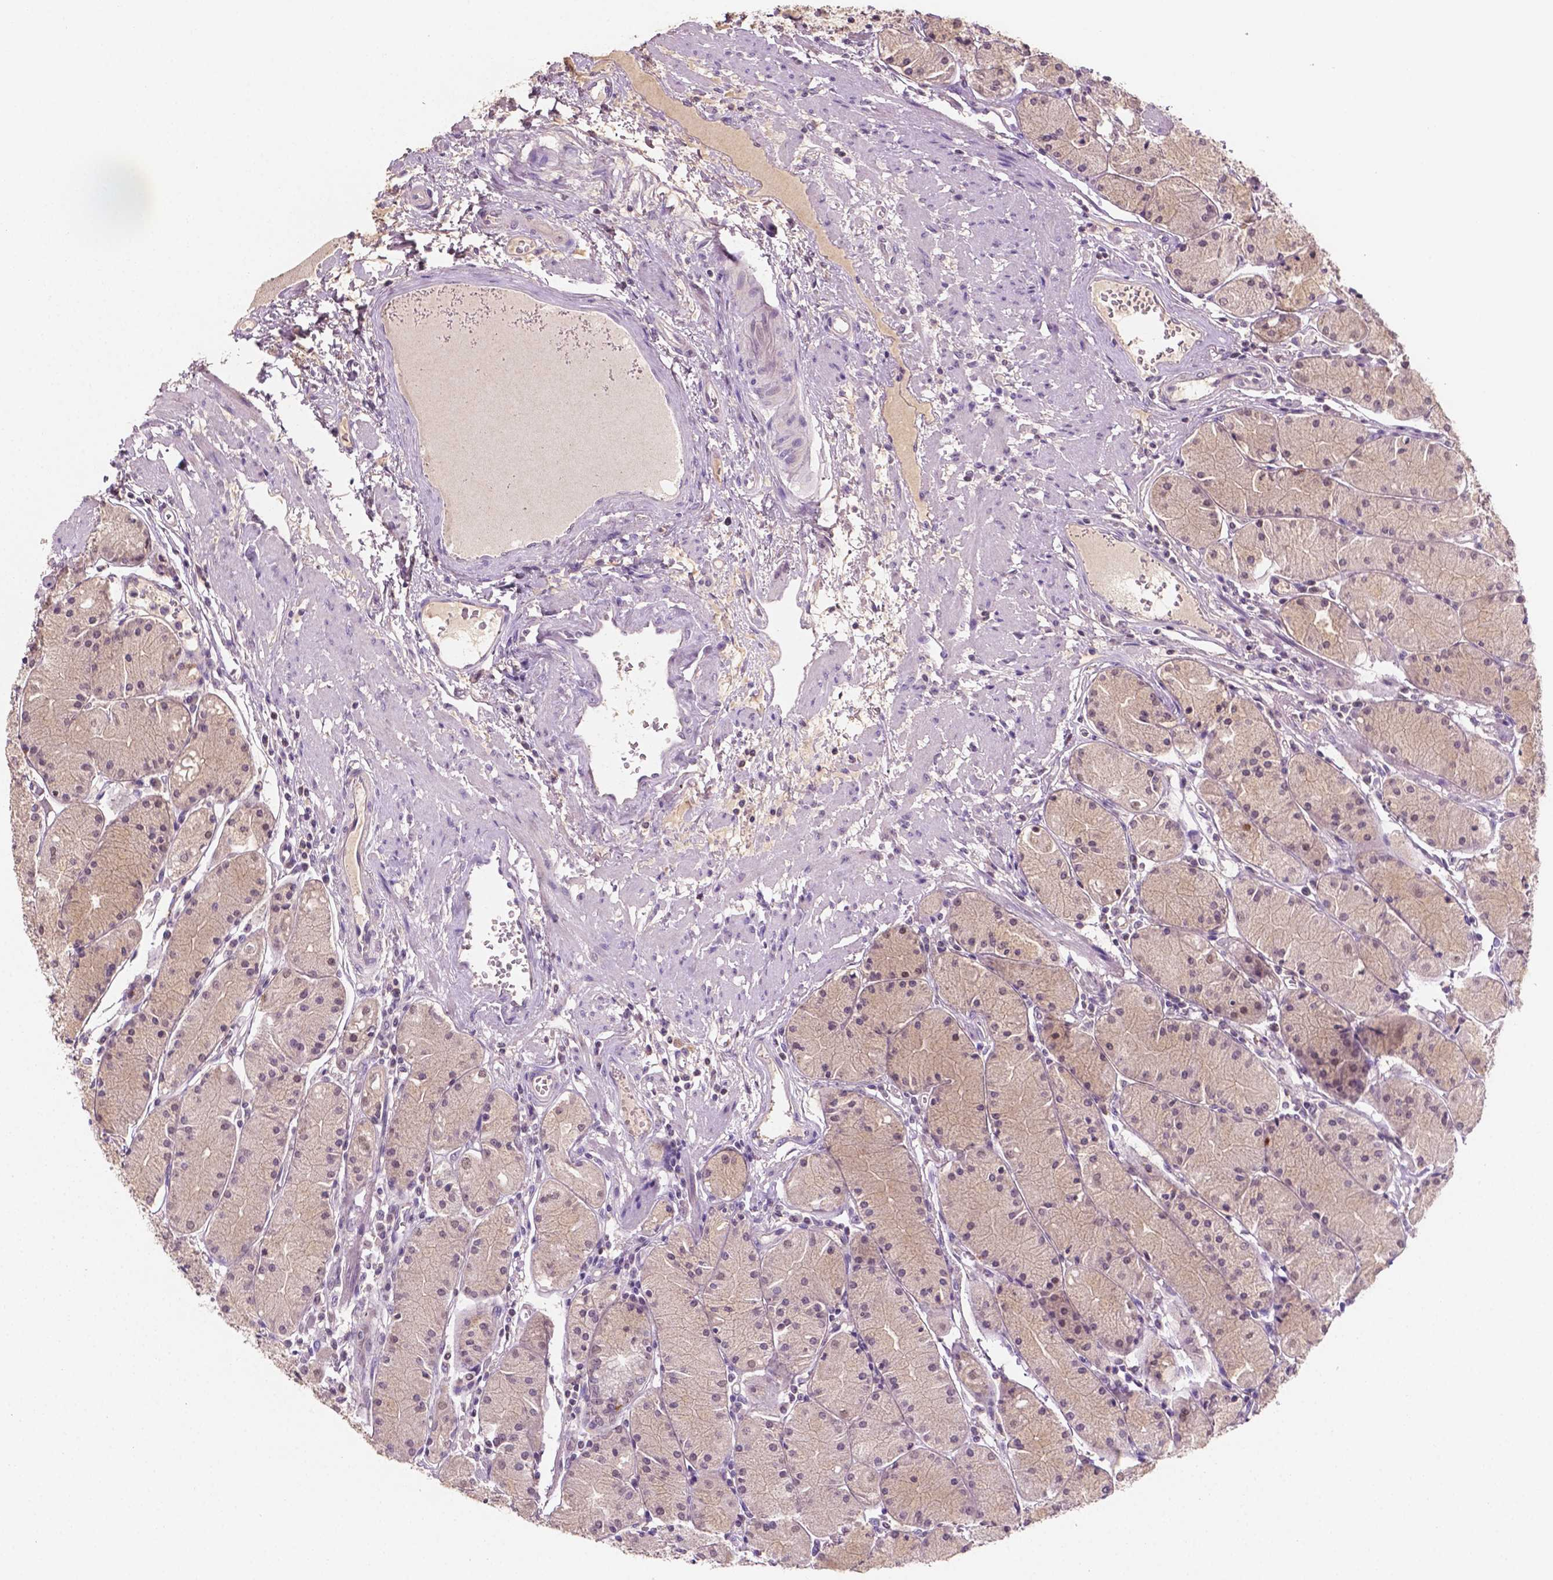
{"staining": {"intensity": "moderate", "quantity": "<25%", "location": "cytoplasmic/membranous"}, "tissue": "stomach", "cell_type": "Glandular cells", "image_type": "normal", "snomed": [{"axis": "morphology", "description": "Normal tissue, NOS"}, {"axis": "topography", "description": "Stomach, upper"}], "caption": "Brown immunohistochemical staining in unremarkable stomach shows moderate cytoplasmic/membranous positivity in approximately <25% of glandular cells.", "gene": "MROH6", "patient": {"sex": "male", "age": 69}}